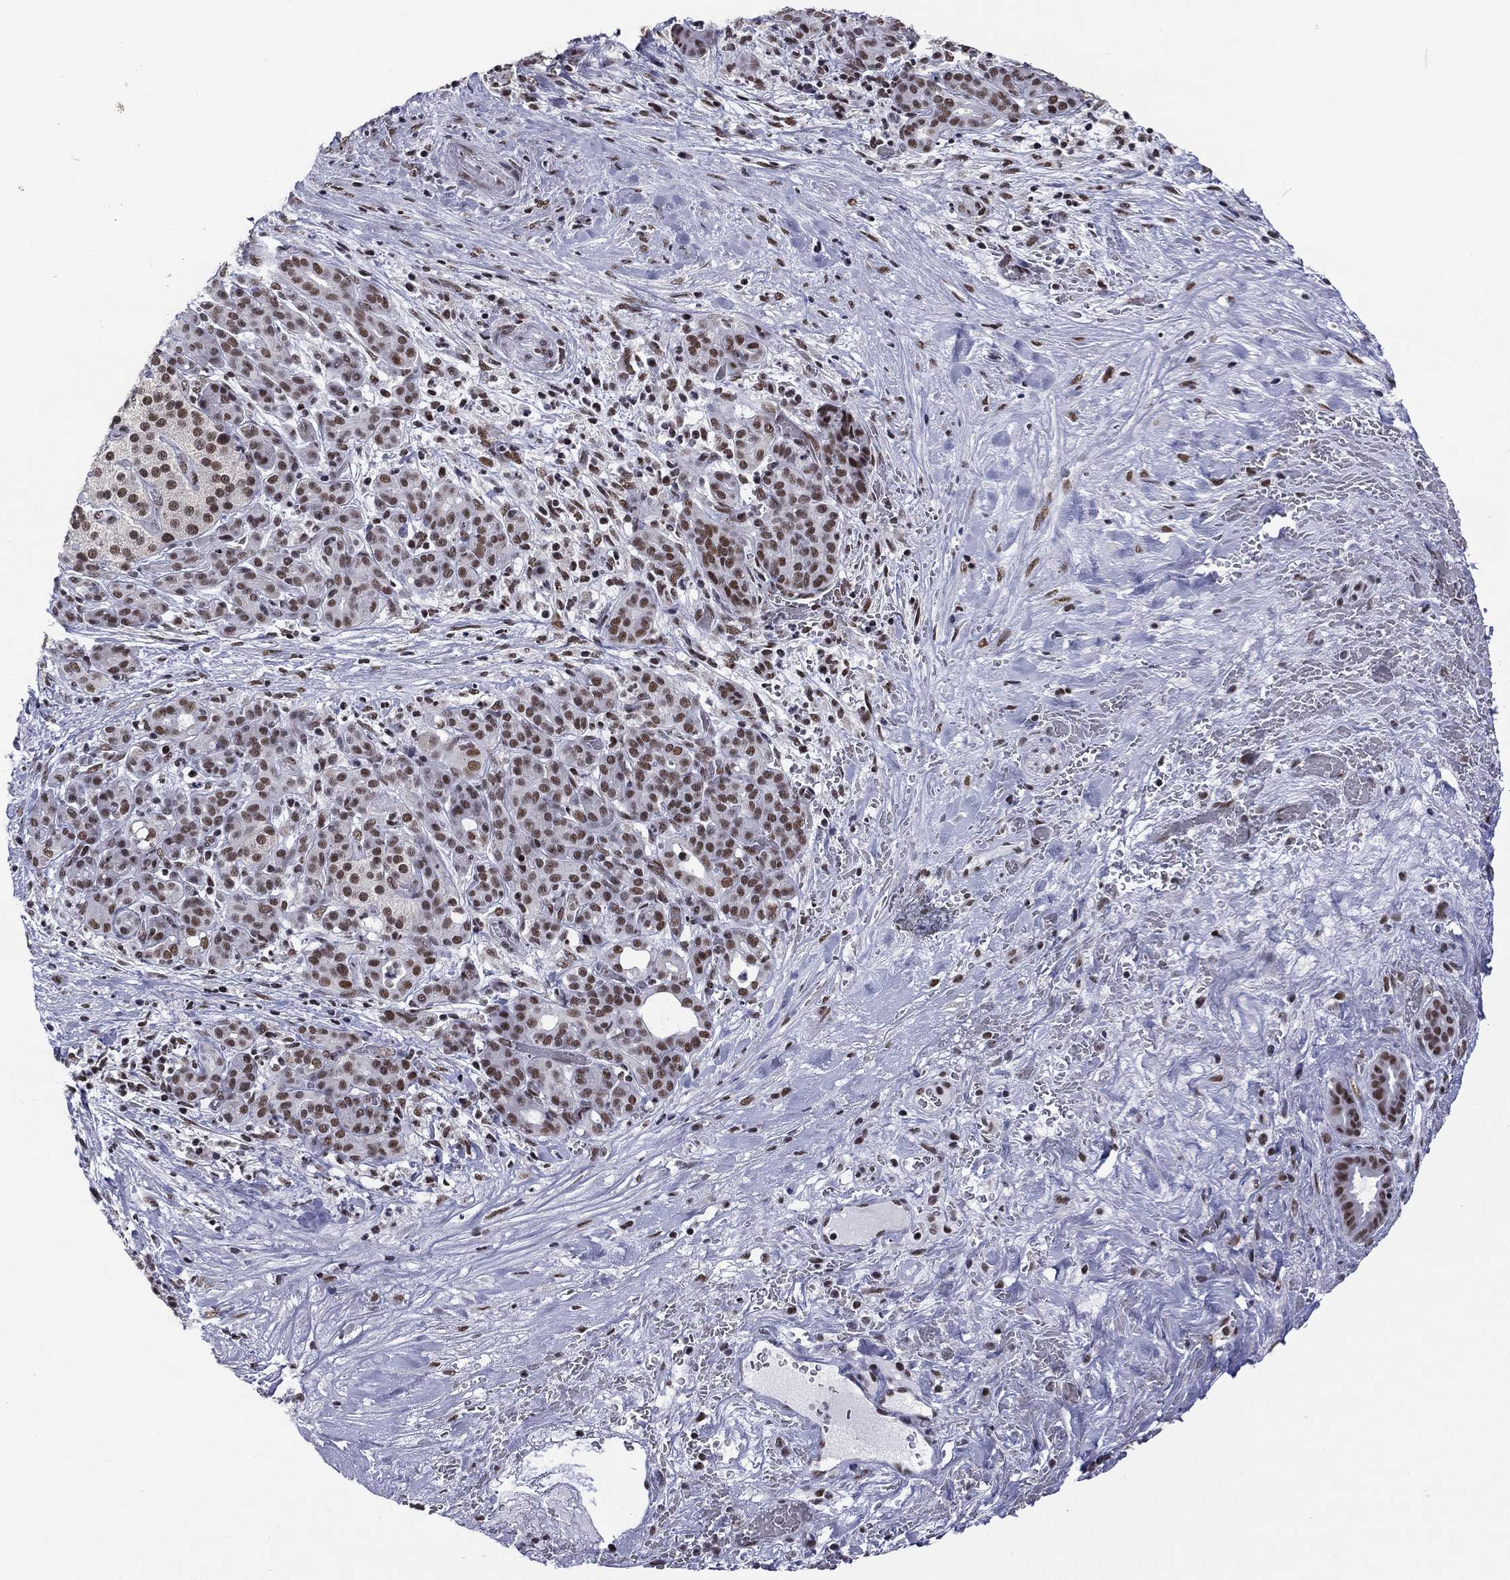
{"staining": {"intensity": "strong", "quantity": "25%-75%", "location": "nuclear"}, "tissue": "pancreatic cancer", "cell_type": "Tumor cells", "image_type": "cancer", "snomed": [{"axis": "morphology", "description": "Adenocarcinoma, NOS"}, {"axis": "topography", "description": "Pancreas"}], "caption": "Pancreatic cancer (adenocarcinoma) stained with a brown dye demonstrates strong nuclear positive staining in approximately 25%-75% of tumor cells.", "gene": "ETV5", "patient": {"sex": "male", "age": 44}}